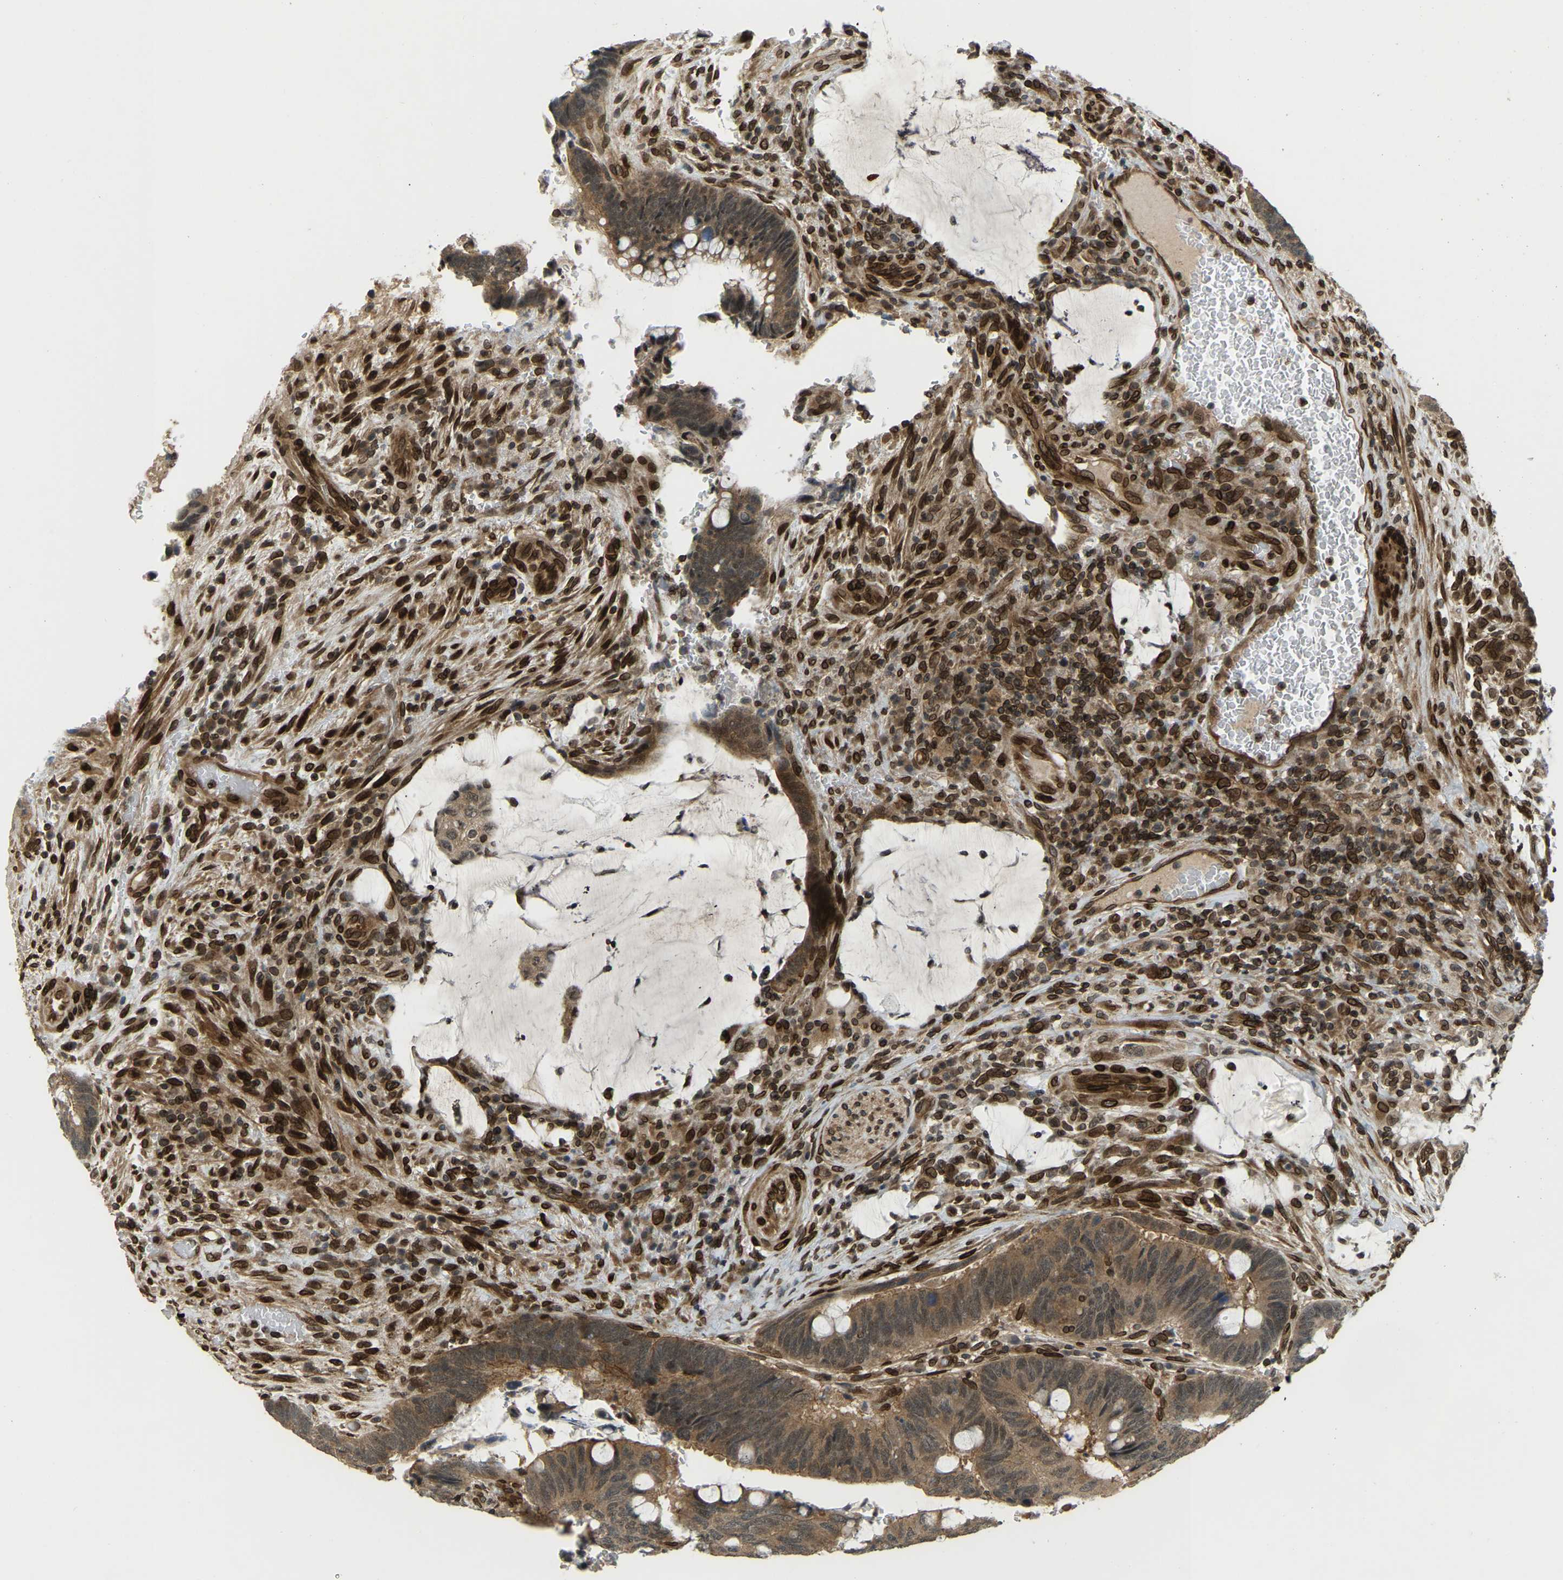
{"staining": {"intensity": "moderate", "quantity": ">75%", "location": "cytoplasmic/membranous"}, "tissue": "colorectal cancer", "cell_type": "Tumor cells", "image_type": "cancer", "snomed": [{"axis": "morphology", "description": "Normal tissue, NOS"}, {"axis": "morphology", "description": "Adenocarcinoma, NOS"}, {"axis": "topography", "description": "Rectum"}, {"axis": "topography", "description": "Peripheral nerve tissue"}], "caption": "A histopathology image showing moderate cytoplasmic/membranous expression in about >75% of tumor cells in colorectal cancer (adenocarcinoma), as visualized by brown immunohistochemical staining.", "gene": "SYNE1", "patient": {"sex": "male", "age": 92}}